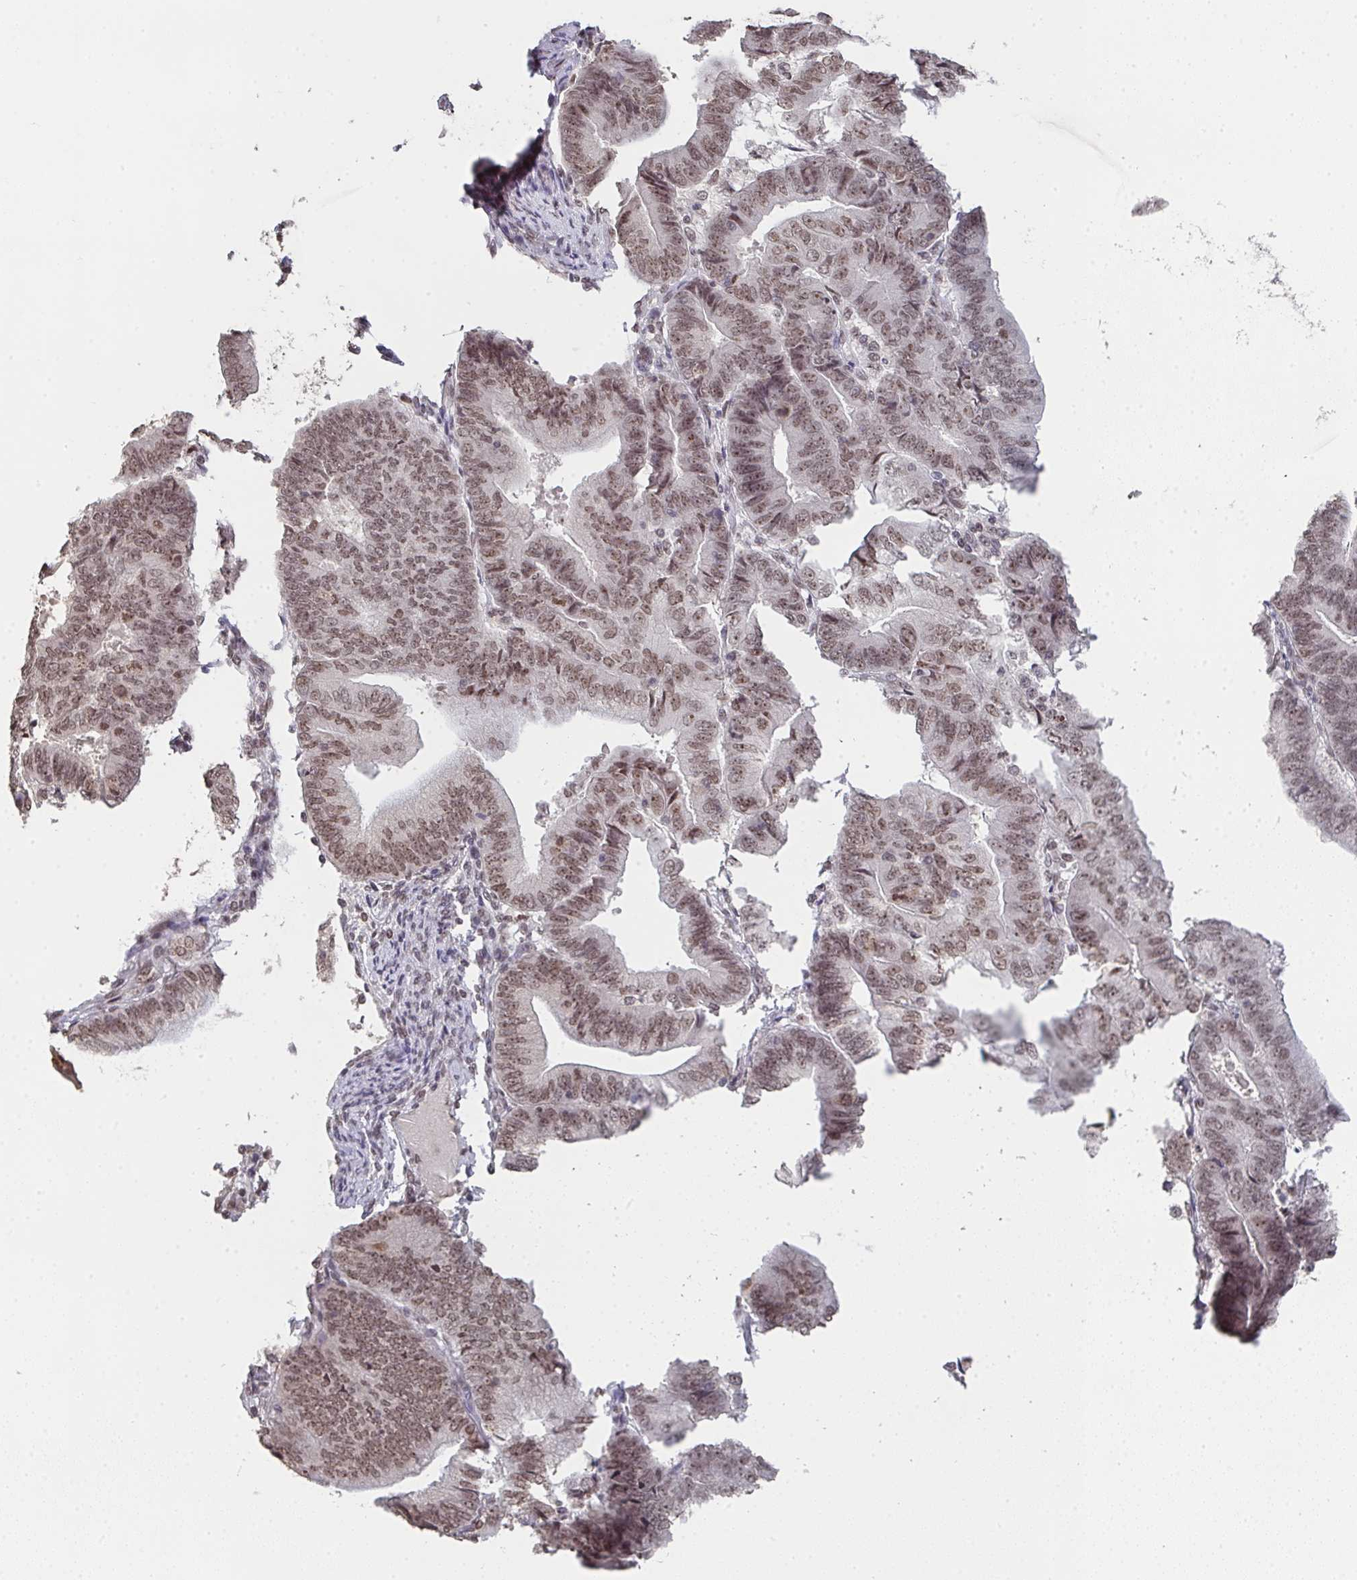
{"staining": {"intensity": "moderate", "quantity": ">75%", "location": "nuclear"}, "tissue": "endometrial cancer", "cell_type": "Tumor cells", "image_type": "cancer", "snomed": [{"axis": "morphology", "description": "Adenocarcinoma, NOS"}, {"axis": "topography", "description": "Endometrium"}], "caption": "A micrograph of human endometrial cancer stained for a protein shows moderate nuclear brown staining in tumor cells.", "gene": "DKC1", "patient": {"sex": "female", "age": 70}}